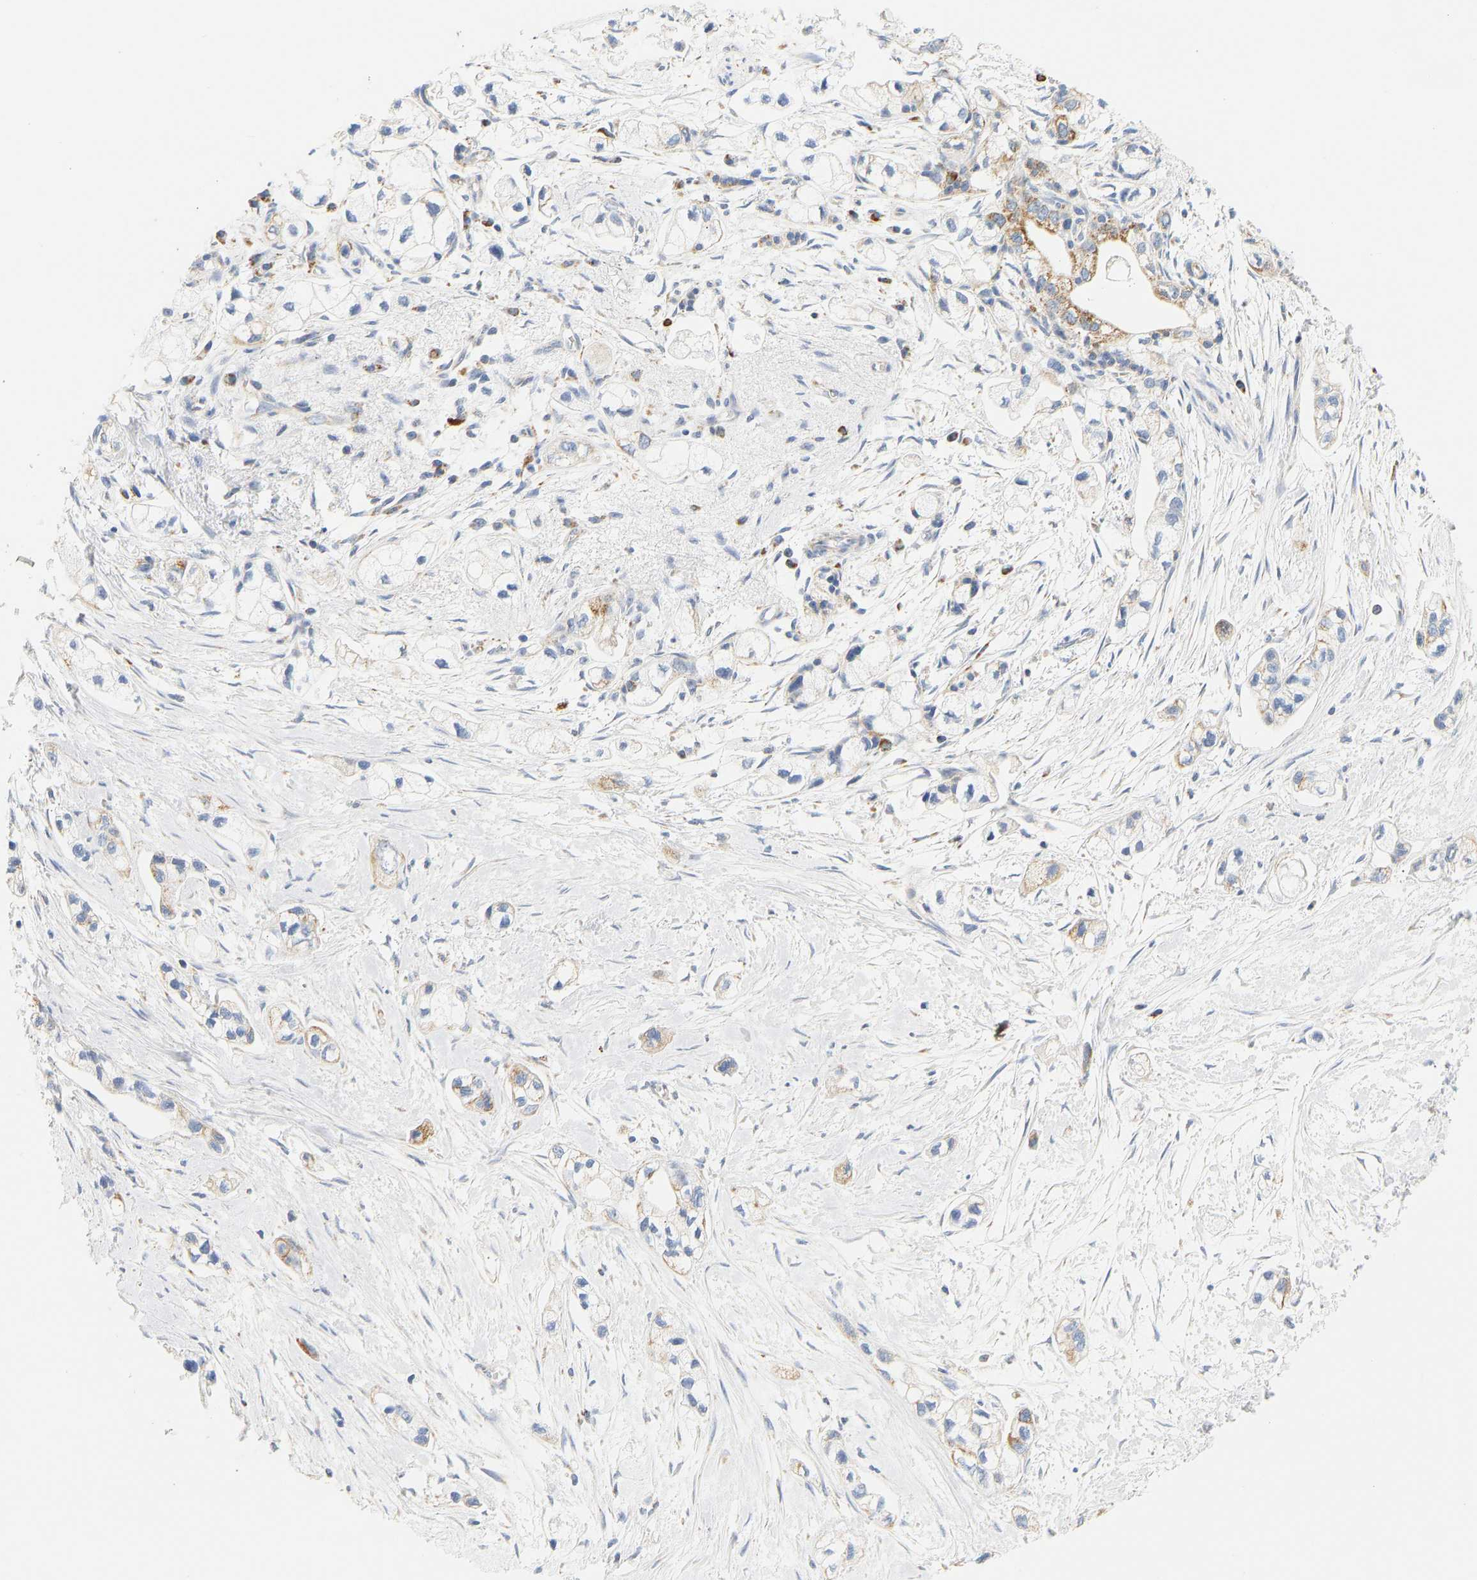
{"staining": {"intensity": "weak", "quantity": "25%-75%", "location": "cytoplasmic/membranous"}, "tissue": "pancreatic cancer", "cell_type": "Tumor cells", "image_type": "cancer", "snomed": [{"axis": "morphology", "description": "Adenocarcinoma, NOS"}, {"axis": "topography", "description": "Pancreas"}], "caption": "Approximately 25%-75% of tumor cells in human adenocarcinoma (pancreatic) show weak cytoplasmic/membranous protein staining as visualized by brown immunohistochemical staining.", "gene": "GRPEL2", "patient": {"sex": "male", "age": 74}}